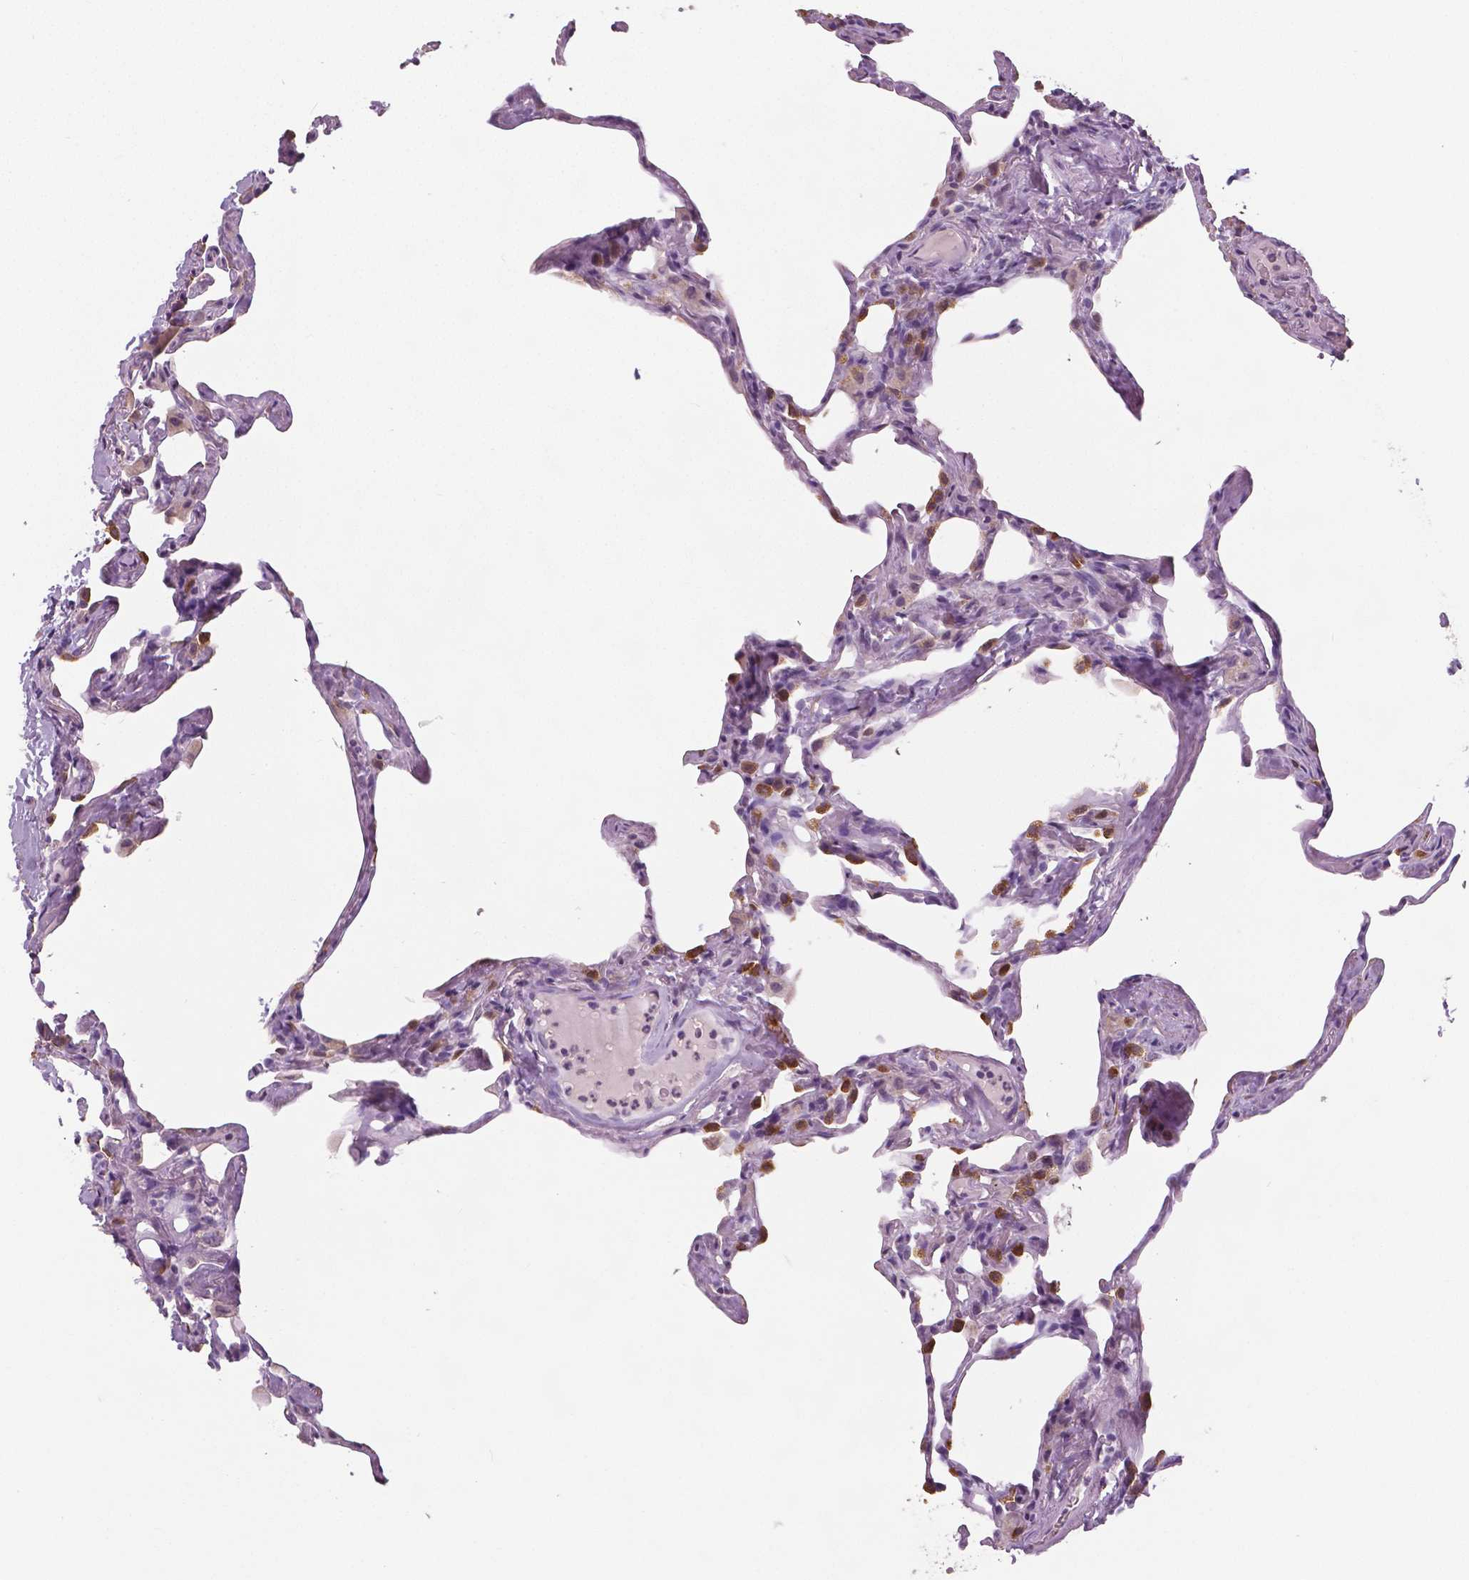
{"staining": {"intensity": "moderate", "quantity": "<25%", "location": "cytoplasmic/membranous,nuclear"}, "tissue": "lung", "cell_type": "Alveolar cells", "image_type": "normal", "snomed": [{"axis": "morphology", "description": "Normal tissue, NOS"}, {"axis": "topography", "description": "Lung"}], "caption": "Lung stained for a protein shows moderate cytoplasmic/membranous,nuclear positivity in alveolar cells. Immunohistochemistry stains the protein of interest in brown and the nuclei are stained blue.", "gene": "NECAB1", "patient": {"sex": "male", "age": 65}}